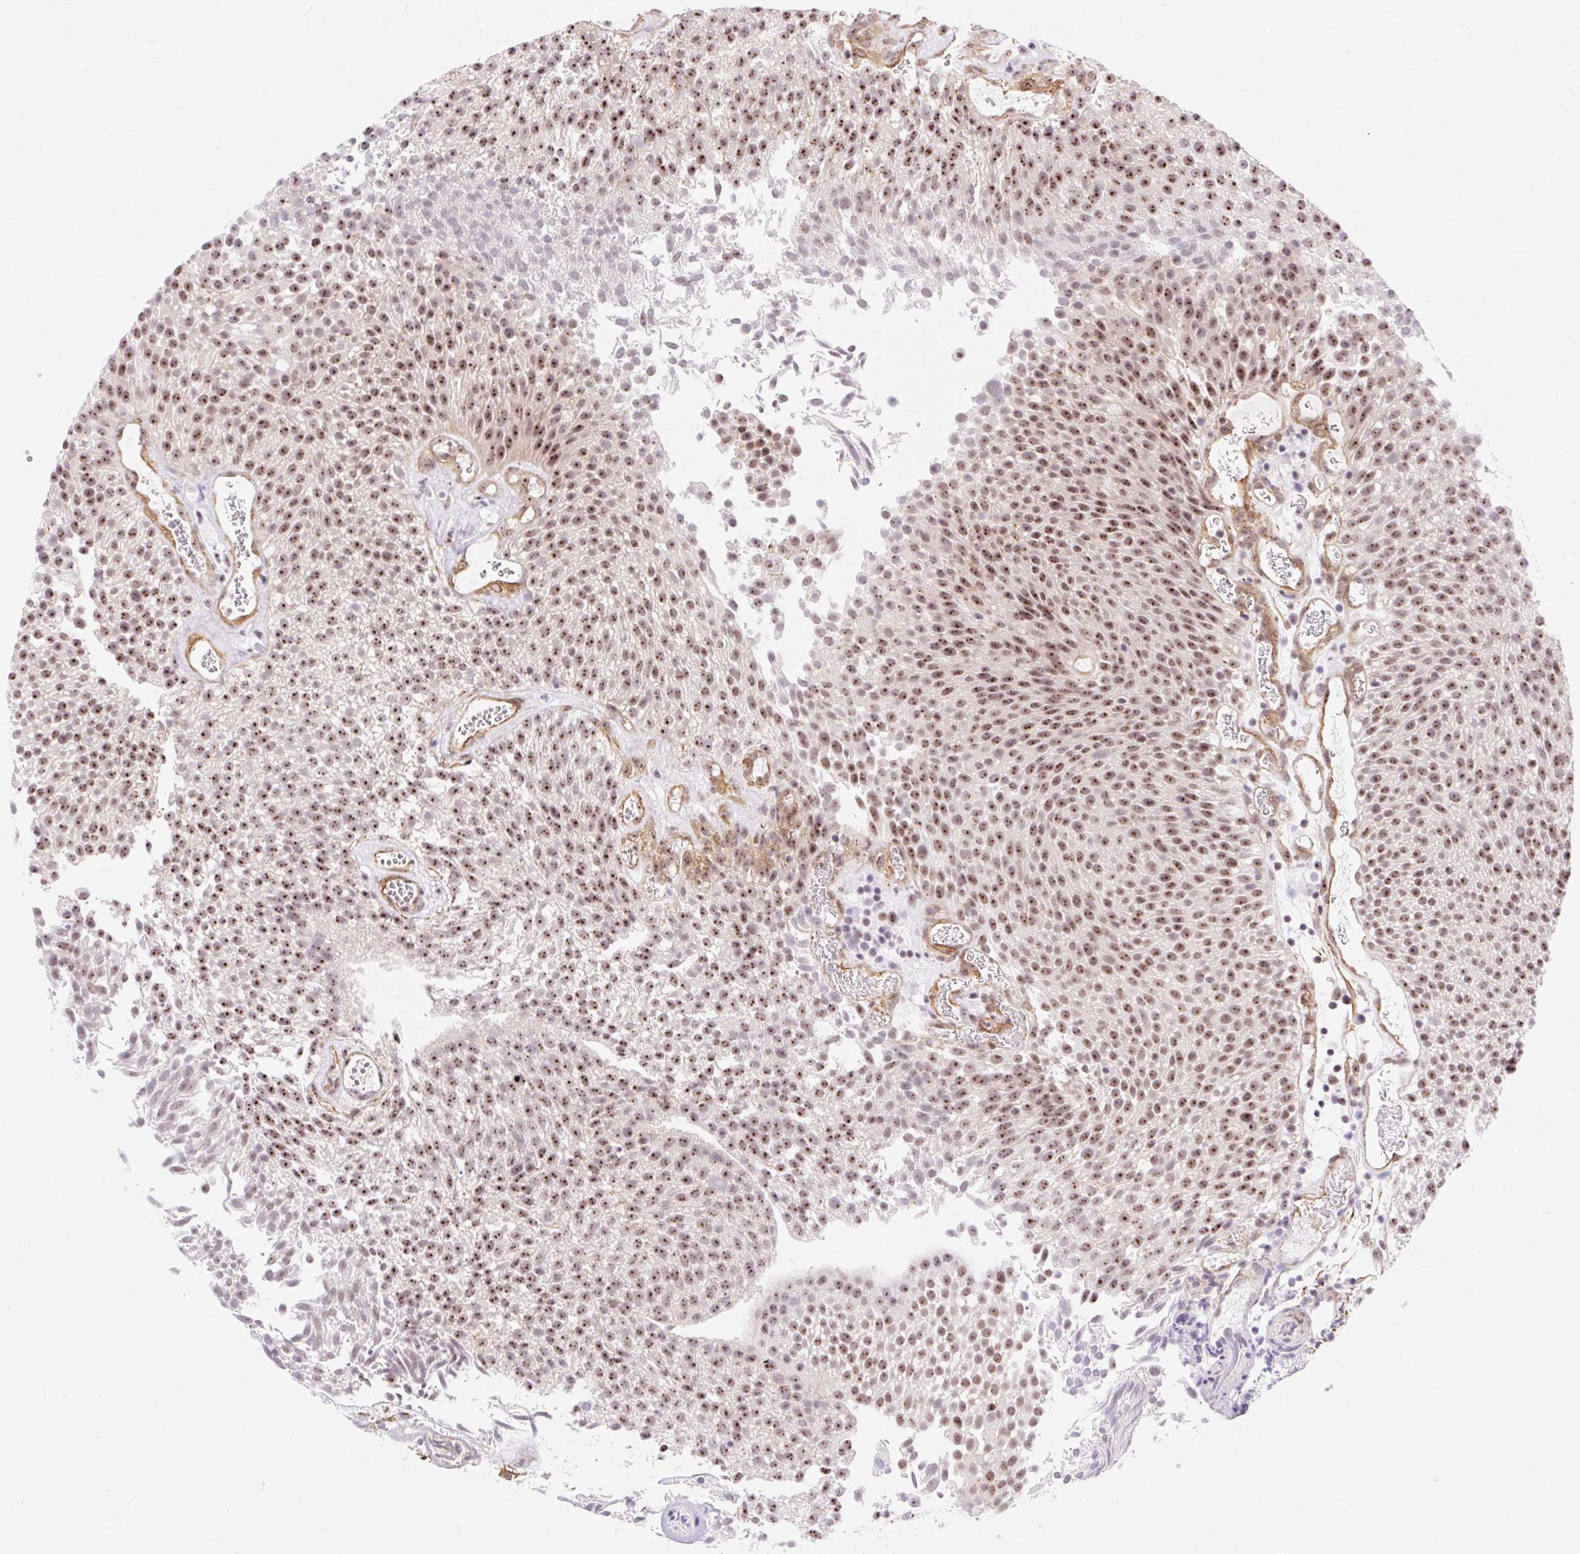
{"staining": {"intensity": "moderate", "quantity": ">75%", "location": "nuclear"}, "tissue": "urothelial cancer", "cell_type": "Tumor cells", "image_type": "cancer", "snomed": [{"axis": "morphology", "description": "Urothelial carcinoma, Low grade"}, {"axis": "topography", "description": "Urinary bladder"}], "caption": "Protein analysis of urothelial carcinoma (low-grade) tissue exhibits moderate nuclear staining in approximately >75% of tumor cells.", "gene": "OBP2A", "patient": {"sex": "female", "age": 79}}